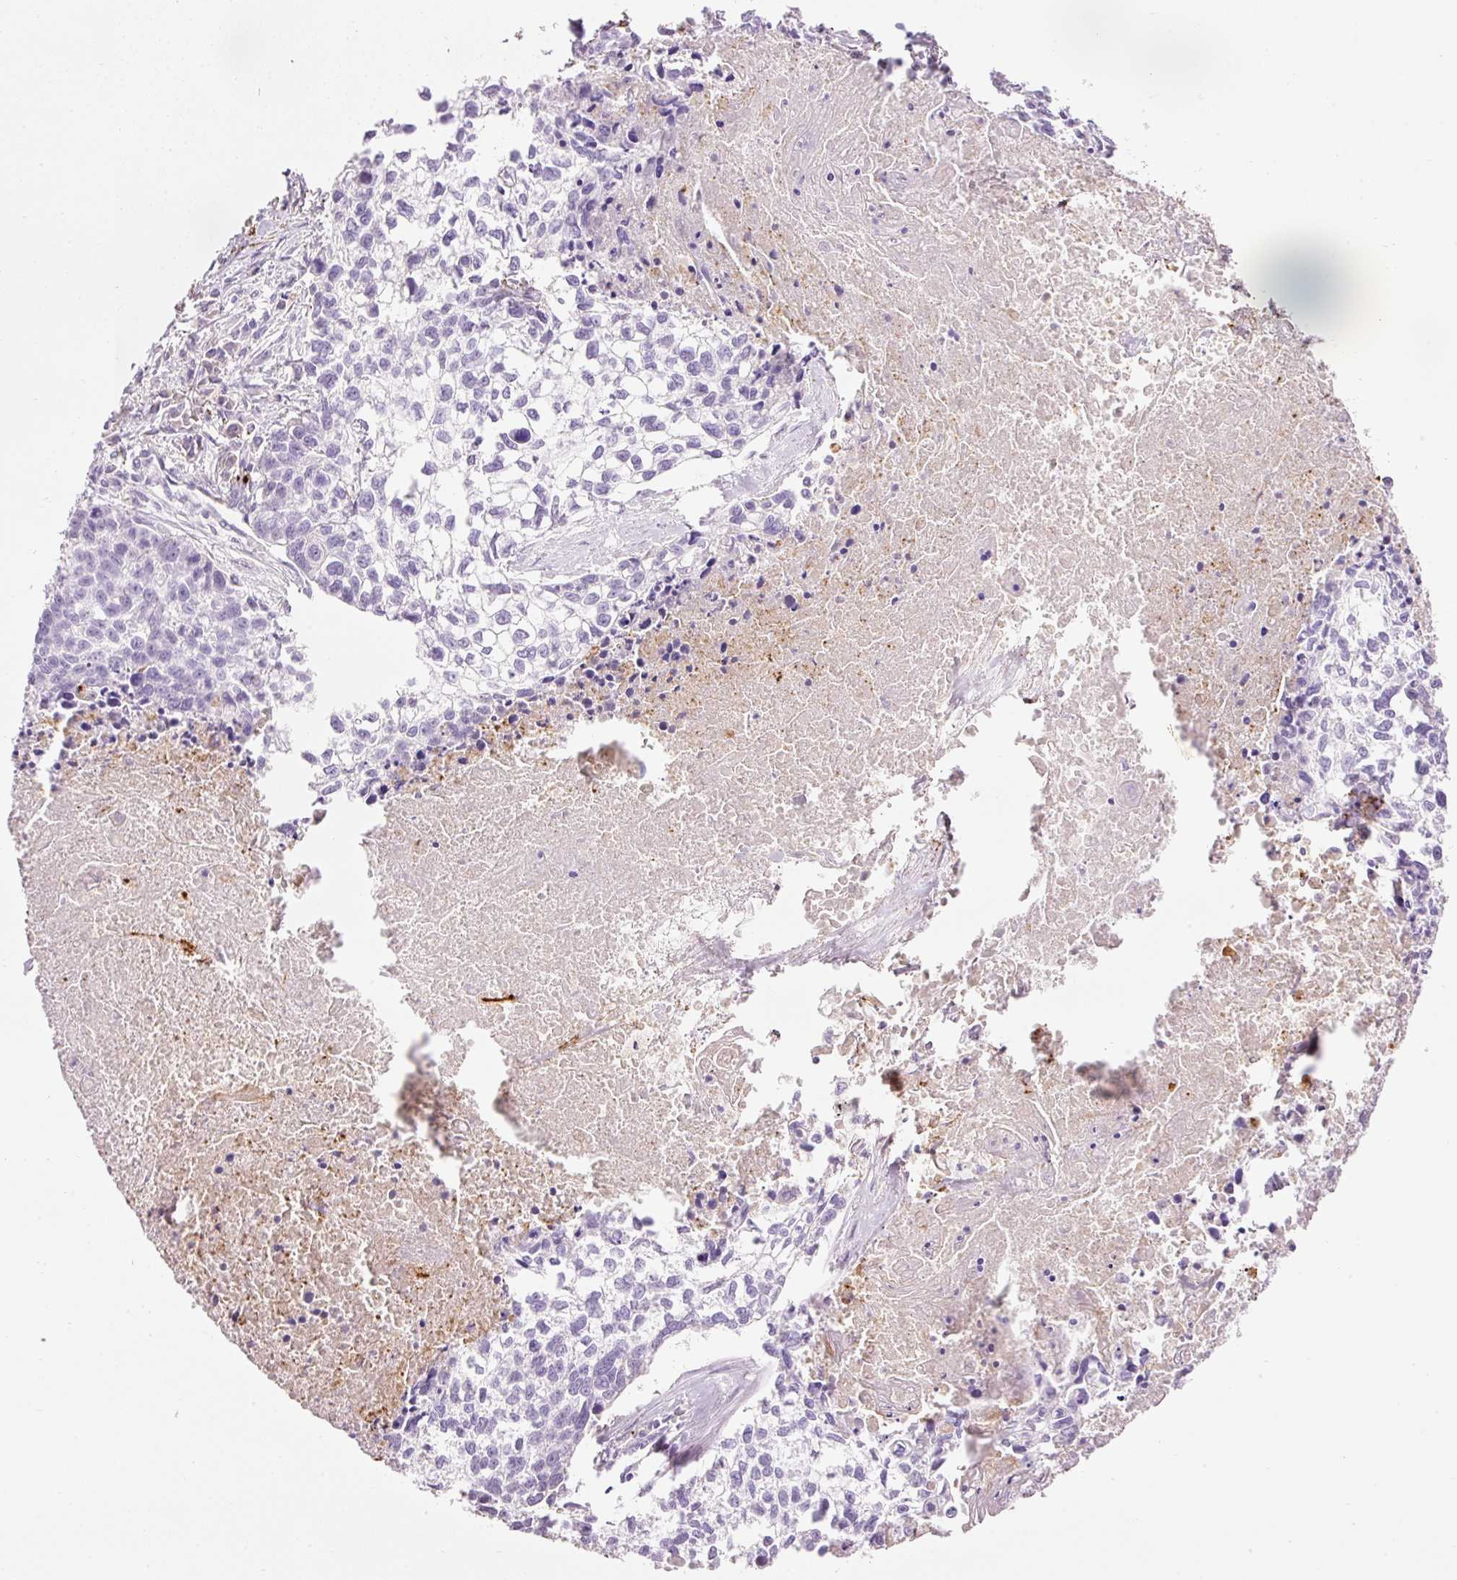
{"staining": {"intensity": "negative", "quantity": "none", "location": "none"}, "tissue": "lung cancer", "cell_type": "Tumor cells", "image_type": "cancer", "snomed": [{"axis": "morphology", "description": "Squamous cell carcinoma, NOS"}, {"axis": "topography", "description": "Lung"}], "caption": "This micrograph is of lung cancer stained with immunohistochemistry (IHC) to label a protein in brown with the nuclei are counter-stained blue. There is no staining in tumor cells.", "gene": "MFAP4", "patient": {"sex": "male", "age": 74}}